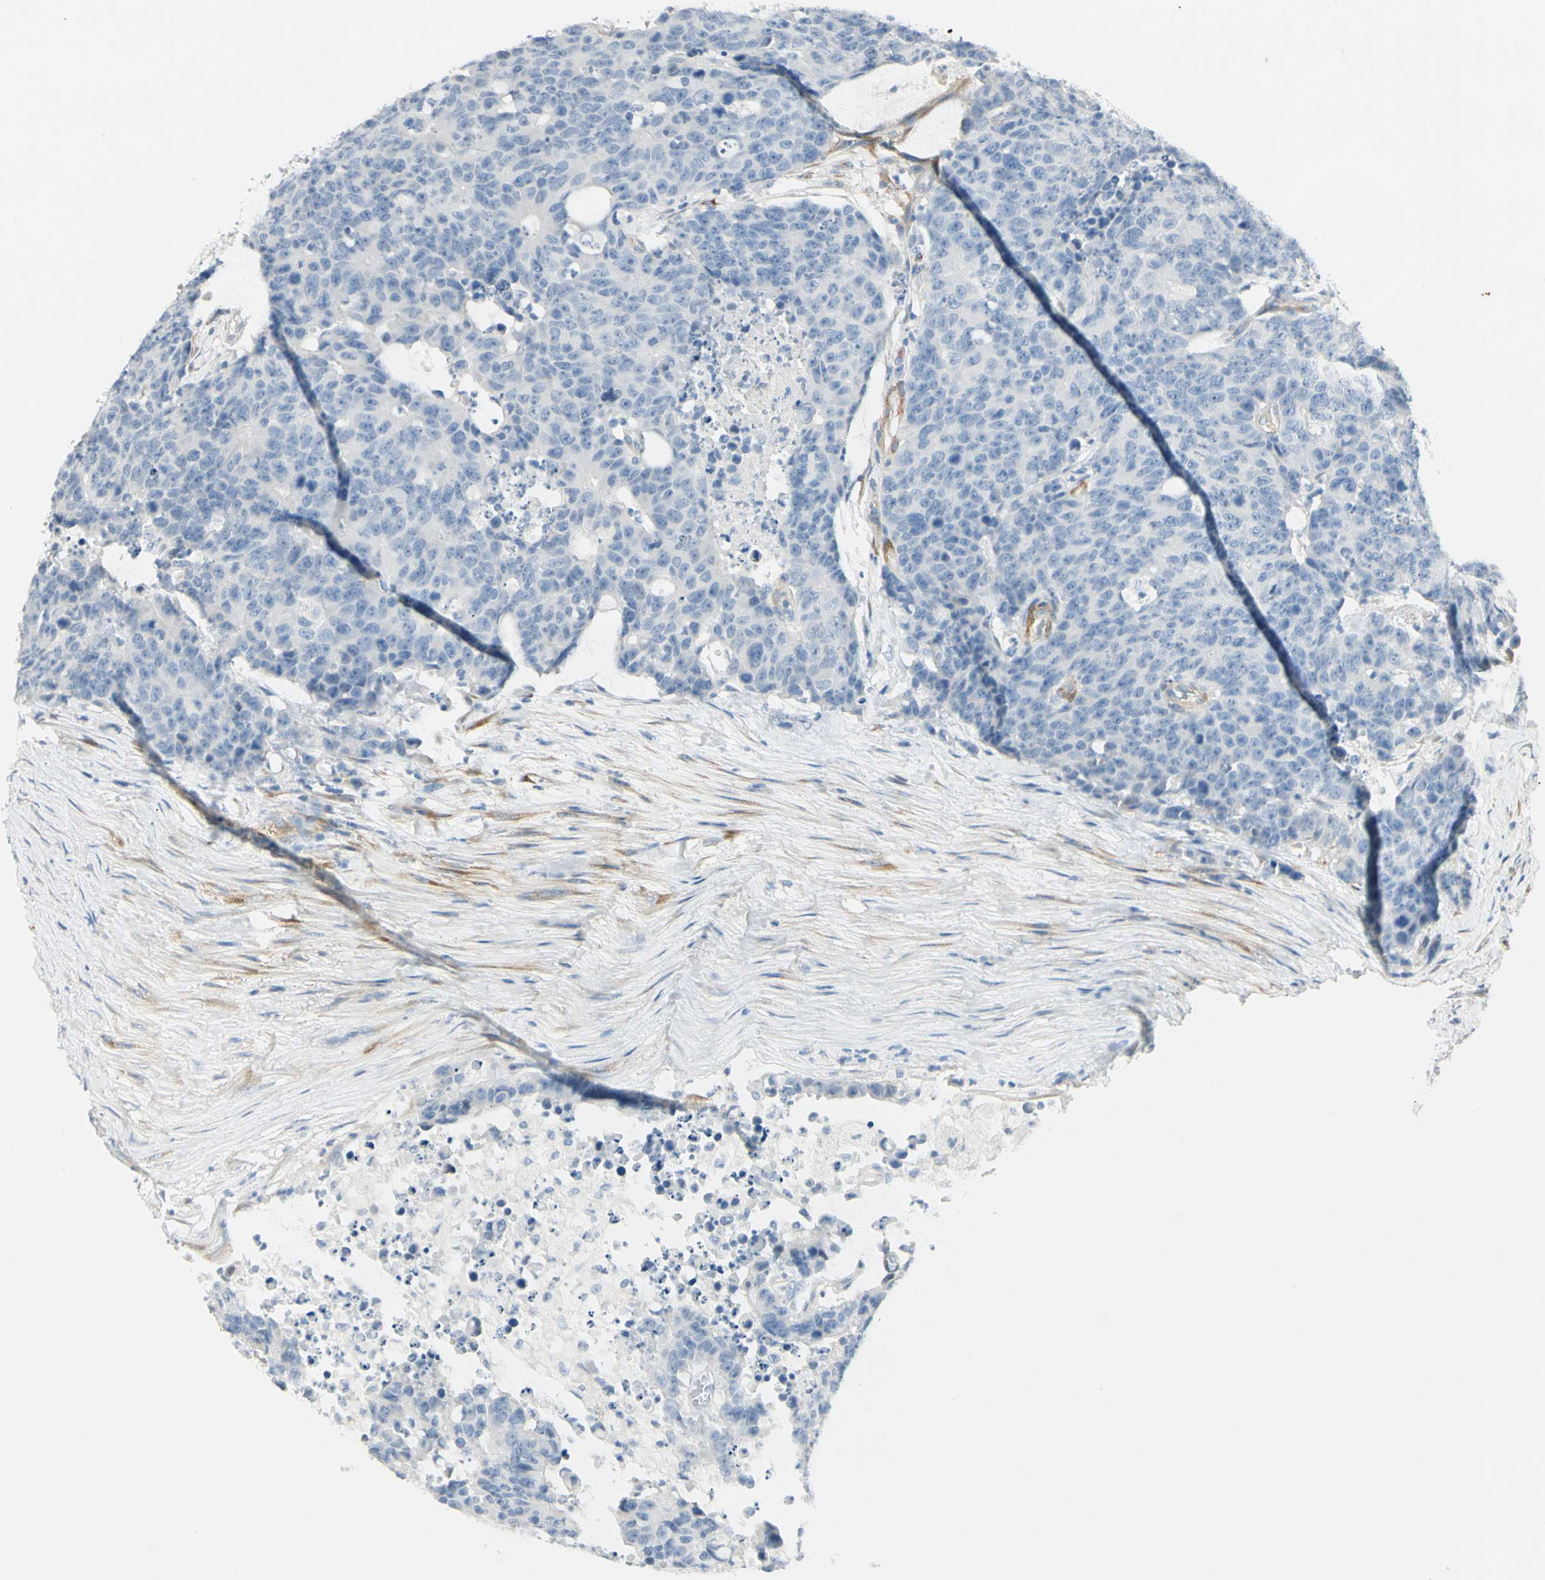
{"staining": {"intensity": "negative", "quantity": "none", "location": "none"}, "tissue": "colorectal cancer", "cell_type": "Tumor cells", "image_type": "cancer", "snomed": [{"axis": "morphology", "description": "Adenocarcinoma, NOS"}, {"axis": "topography", "description": "Colon"}], "caption": "Immunohistochemical staining of colorectal cancer exhibits no significant expression in tumor cells.", "gene": "AMPH", "patient": {"sex": "female", "age": 86}}